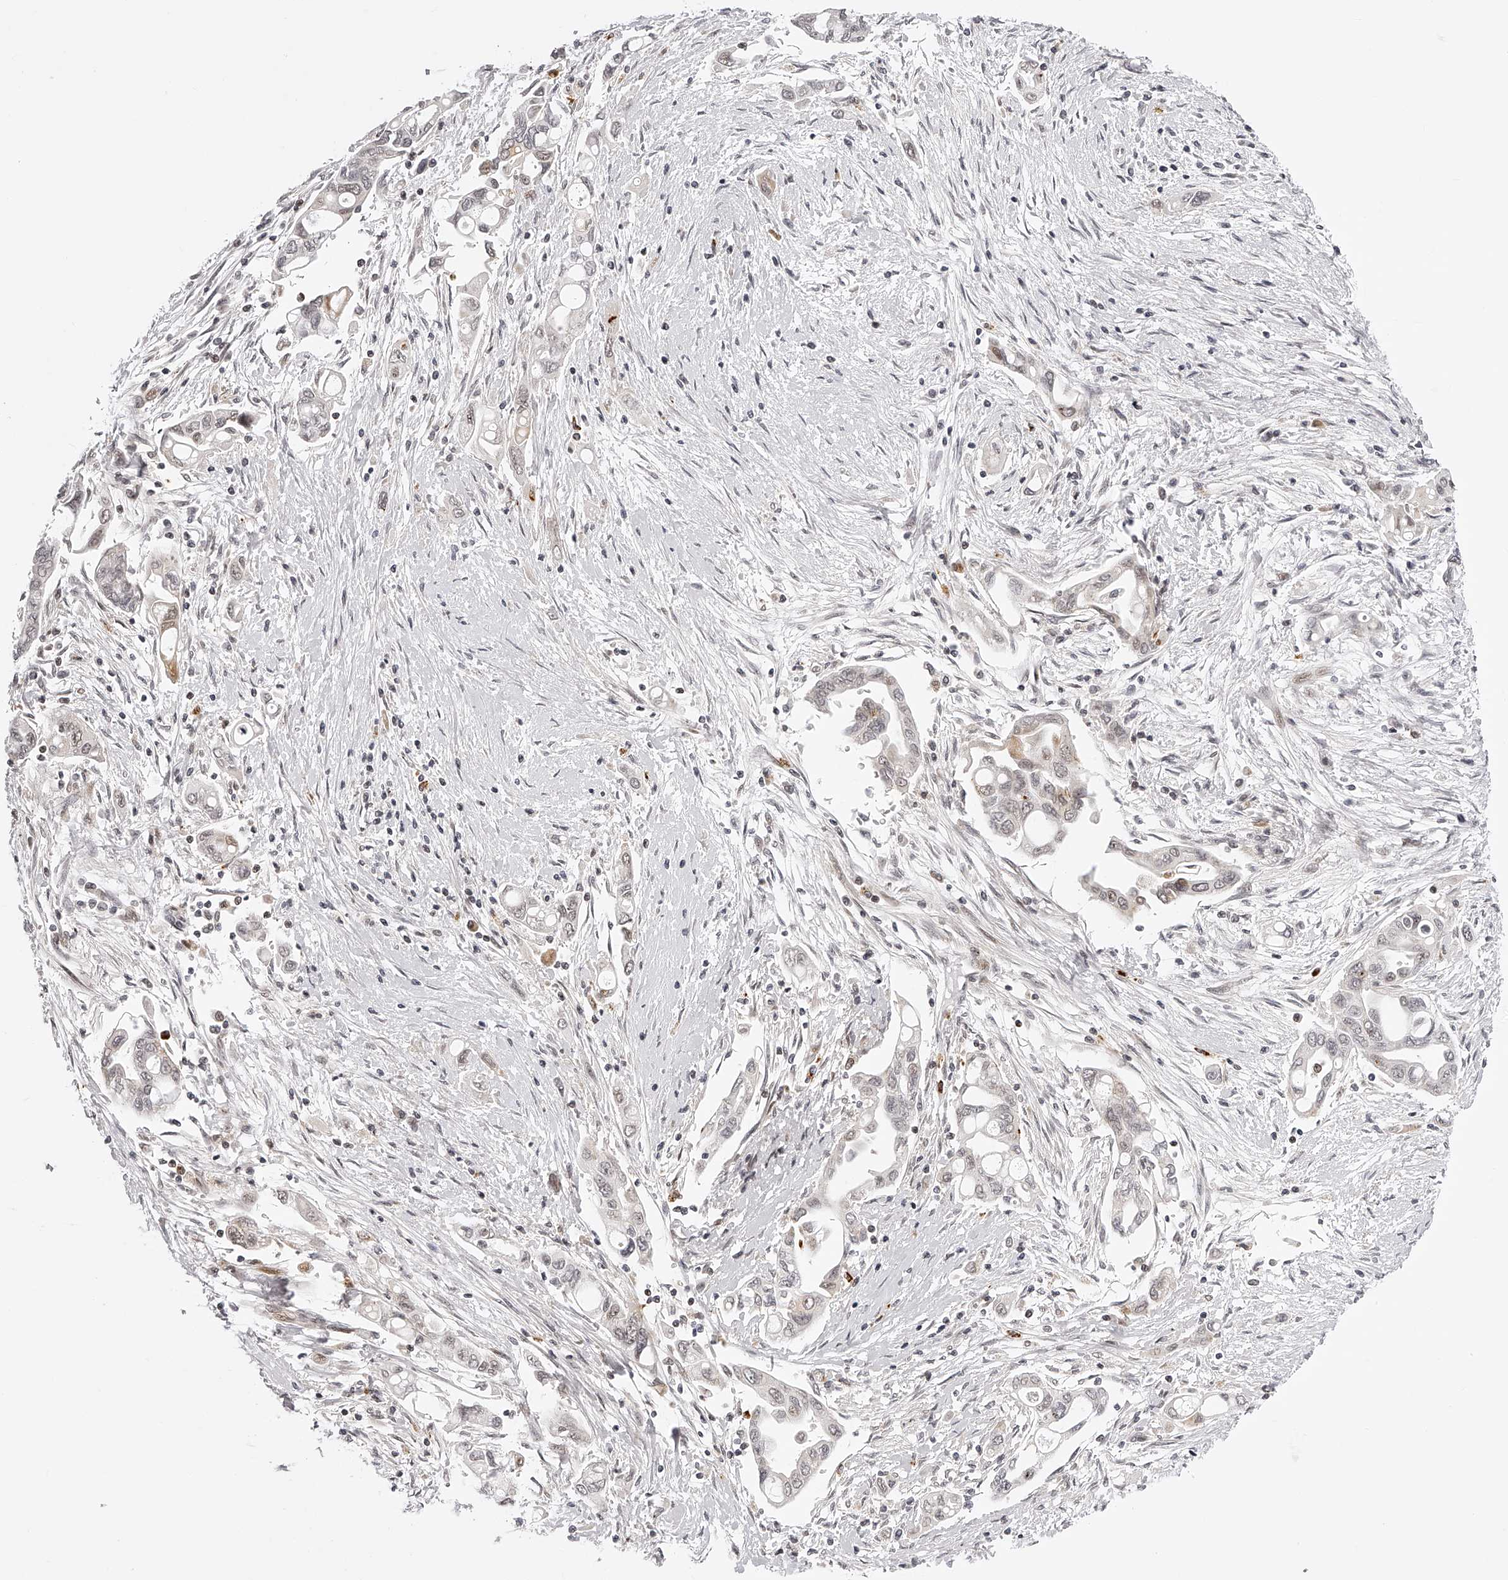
{"staining": {"intensity": "weak", "quantity": "25%-75%", "location": "nuclear"}, "tissue": "pancreatic cancer", "cell_type": "Tumor cells", "image_type": "cancer", "snomed": [{"axis": "morphology", "description": "Adenocarcinoma, NOS"}, {"axis": "topography", "description": "Pancreas"}], "caption": "Immunohistochemical staining of pancreatic cancer (adenocarcinoma) displays weak nuclear protein expression in about 25%-75% of tumor cells.", "gene": "PLEKHG1", "patient": {"sex": "female", "age": 57}}